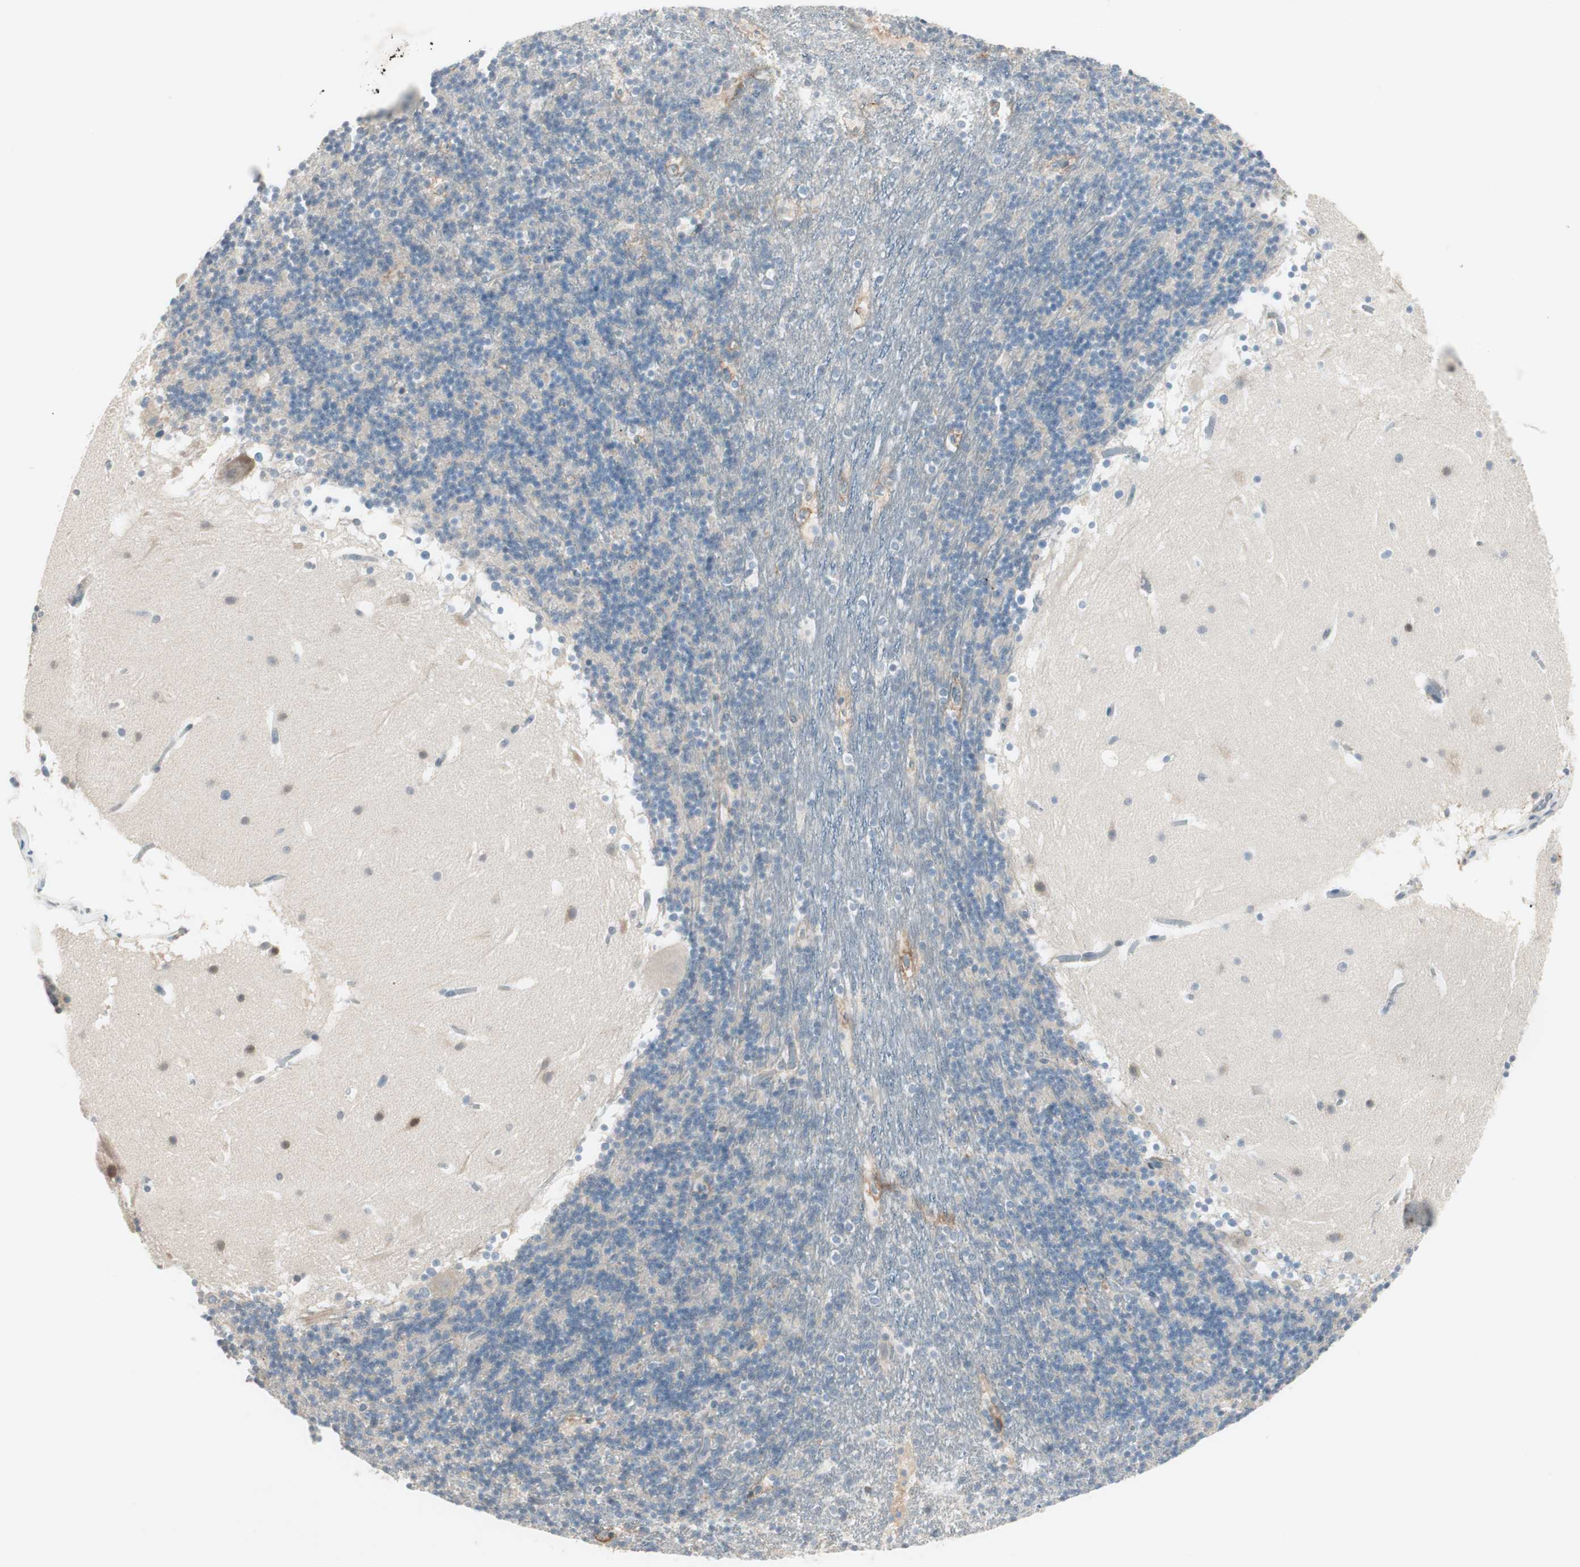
{"staining": {"intensity": "weak", "quantity": "25%-75%", "location": "cytoplasmic/membranous"}, "tissue": "cerebellum", "cell_type": "Cells in granular layer", "image_type": "normal", "snomed": [{"axis": "morphology", "description": "Normal tissue, NOS"}, {"axis": "topography", "description": "Cerebellum"}], "caption": "Weak cytoplasmic/membranous expression is present in about 25%-75% of cells in granular layer in unremarkable cerebellum. (DAB IHC with brightfield microscopy, high magnification).", "gene": "ITGB4", "patient": {"sex": "male", "age": 45}}